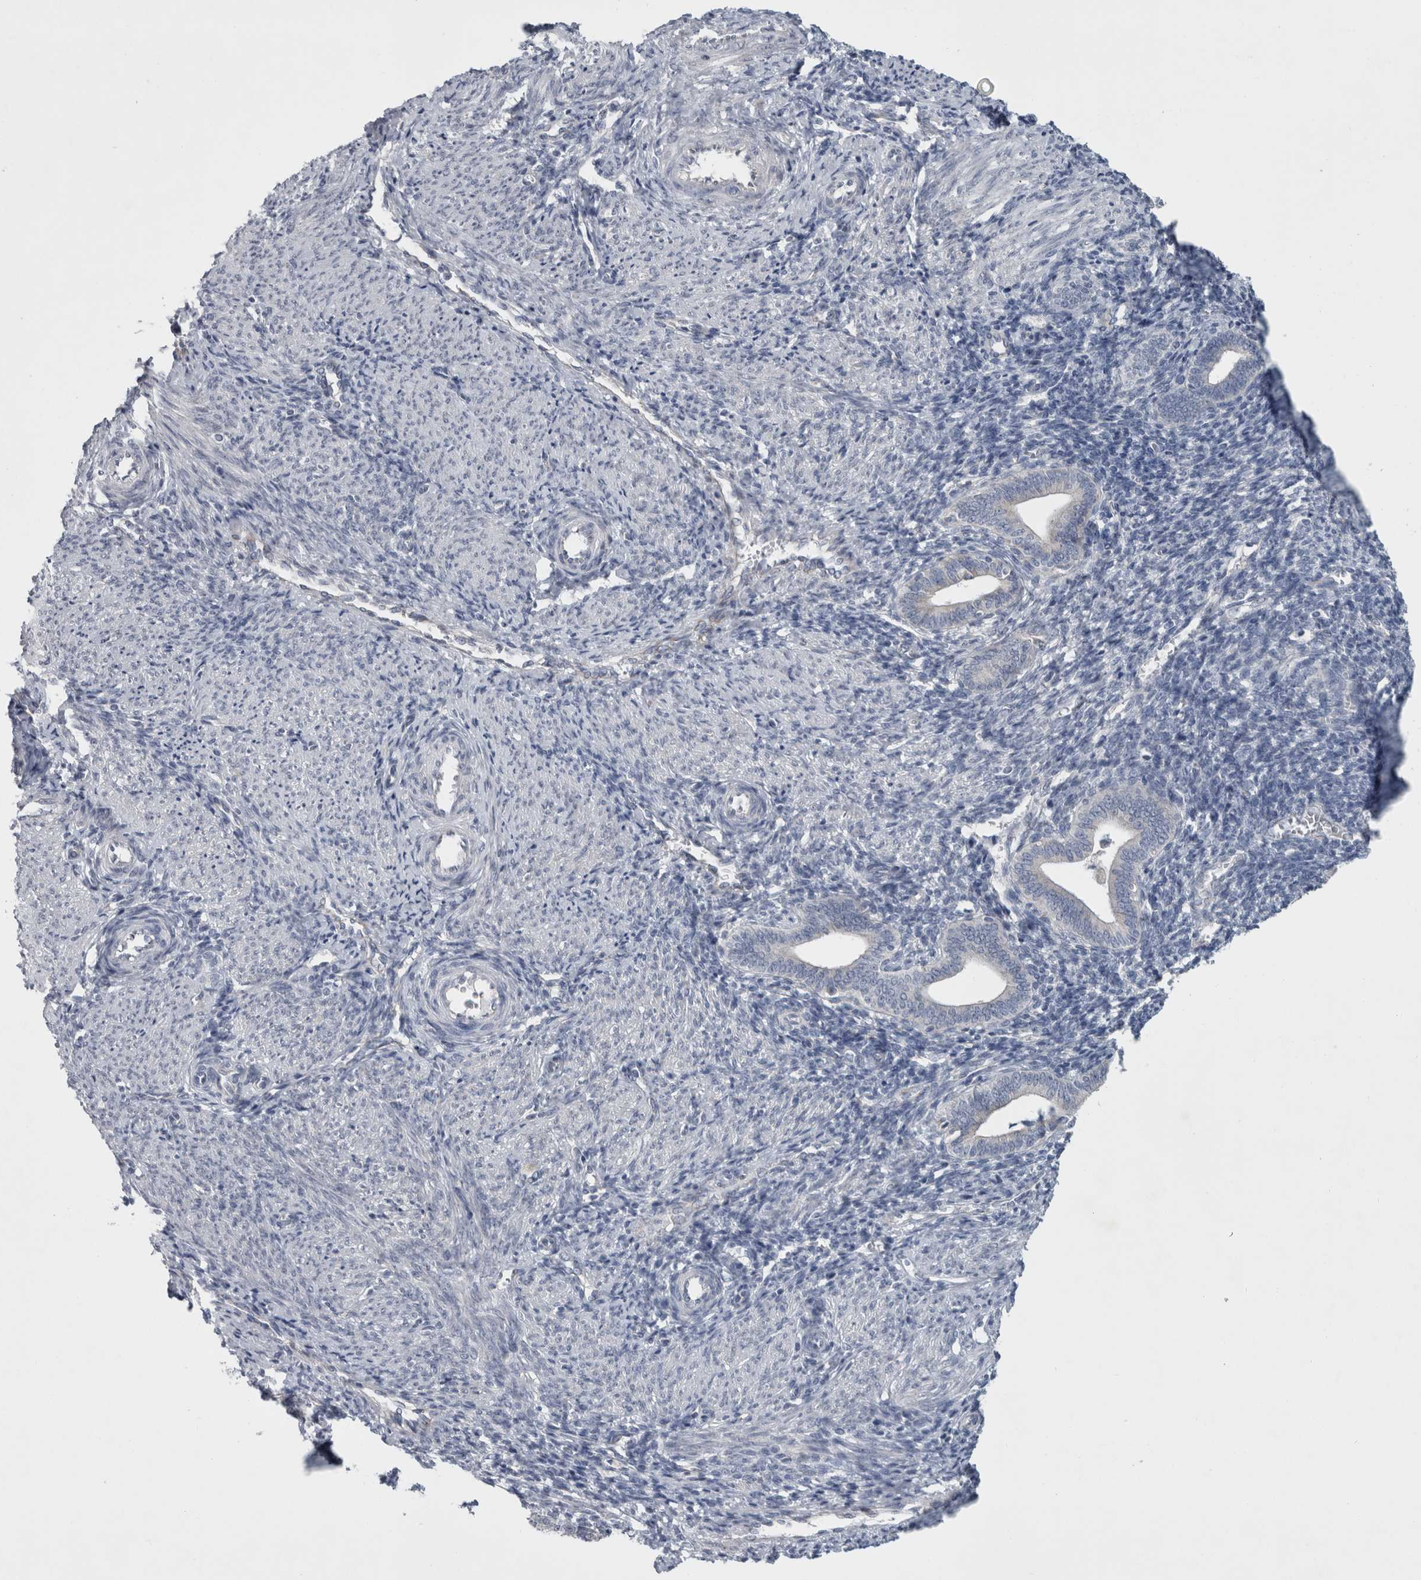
{"staining": {"intensity": "negative", "quantity": "none", "location": "none"}, "tissue": "endometrium", "cell_type": "Cells in endometrial stroma", "image_type": "normal", "snomed": [{"axis": "morphology", "description": "Normal tissue, NOS"}, {"axis": "topography", "description": "Uterus"}, {"axis": "topography", "description": "Endometrium"}], "caption": "This is an IHC histopathology image of unremarkable endometrium. There is no staining in cells in endometrial stroma.", "gene": "FXYD7", "patient": {"sex": "female", "age": 33}}